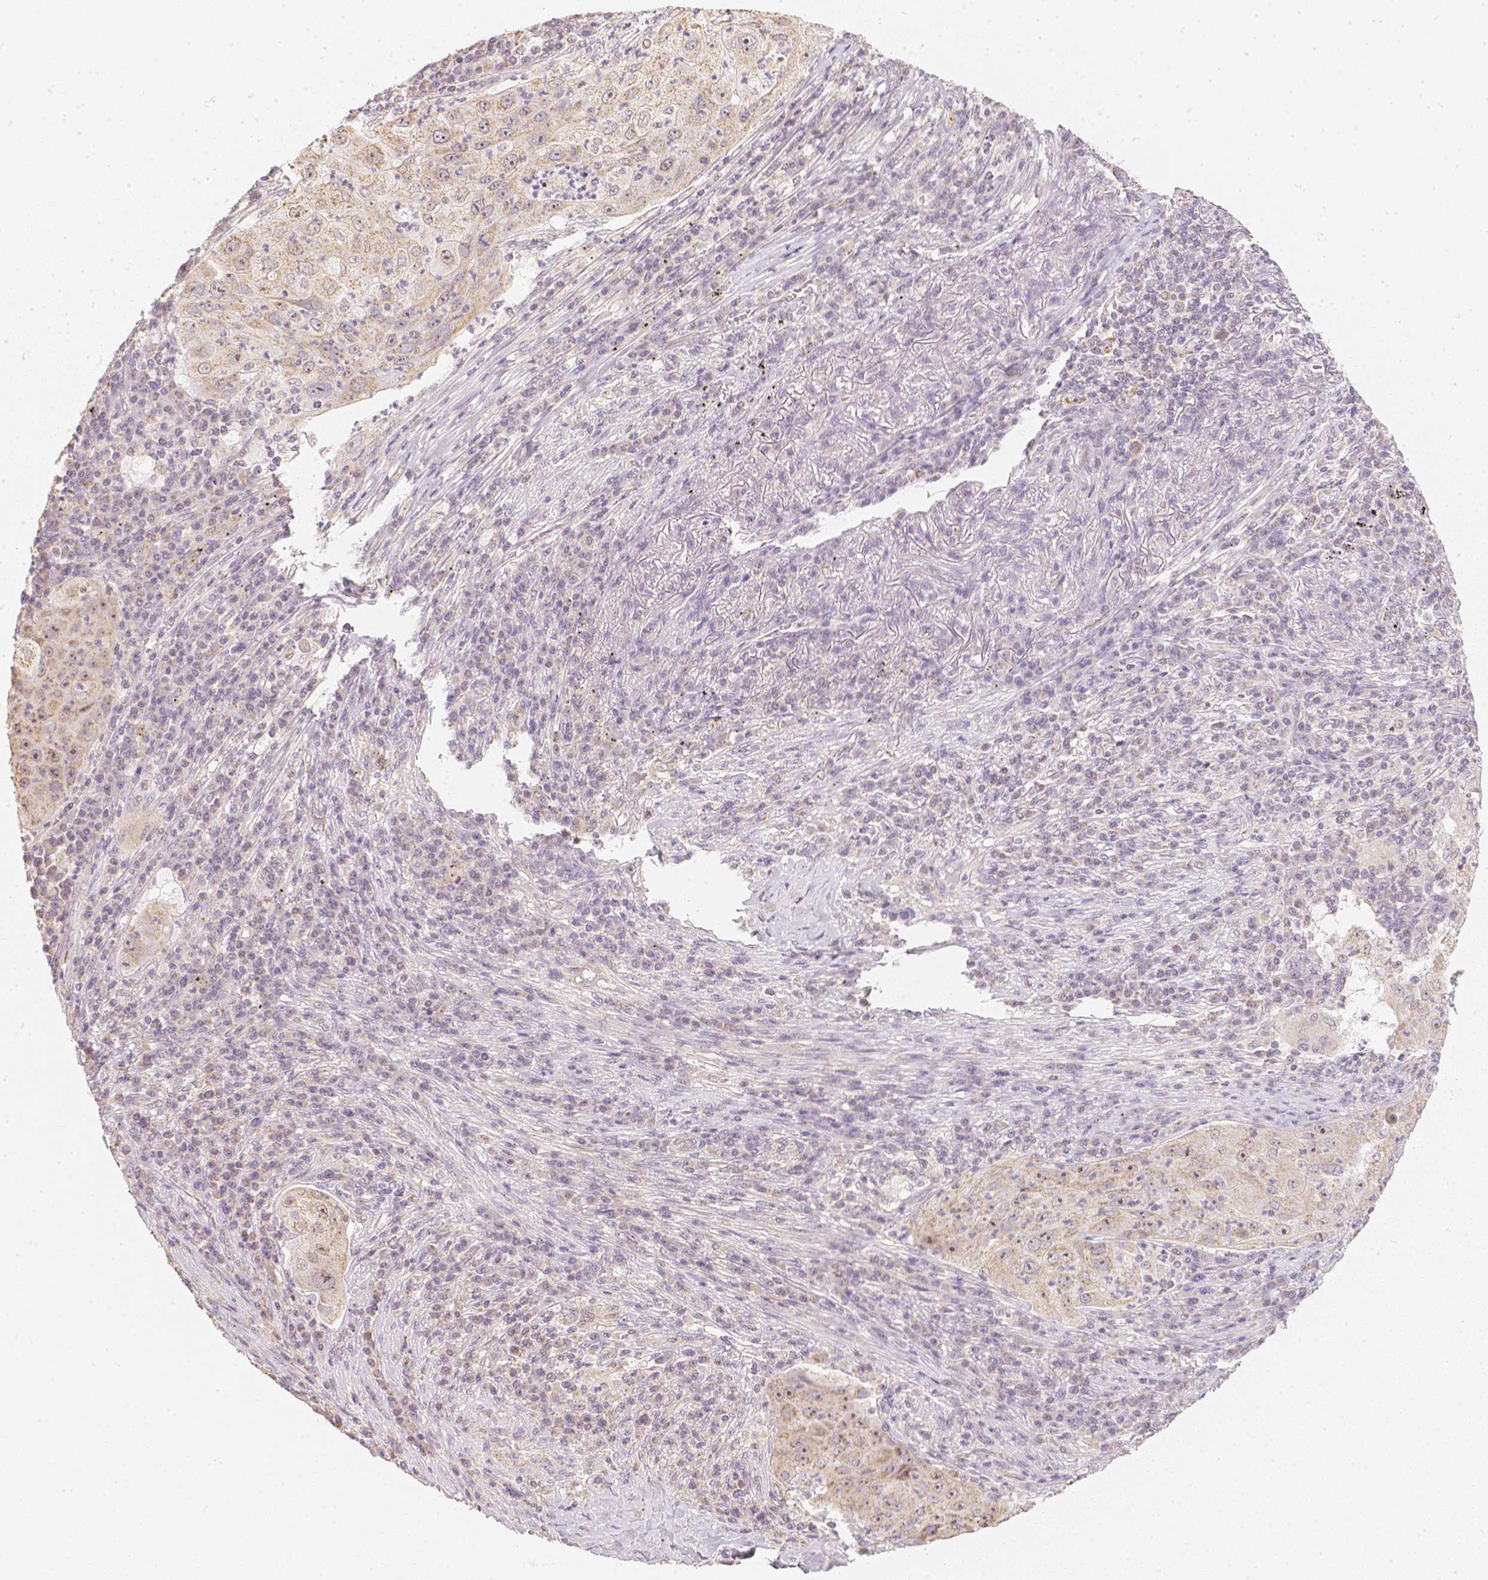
{"staining": {"intensity": "moderate", "quantity": ">75%", "location": "cytoplasmic/membranous,nuclear"}, "tissue": "lung cancer", "cell_type": "Tumor cells", "image_type": "cancer", "snomed": [{"axis": "morphology", "description": "Squamous cell carcinoma, NOS"}, {"axis": "topography", "description": "Lung"}], "caption": "Tumor cells exhibit medium levels of moderate cytoplasmic/membranous and nuclear staining in approximately >75% of cells in human squamous cell carcinoma (lung).", "gene": "NVL", "patient": {"sex": "female", "age": 59}}